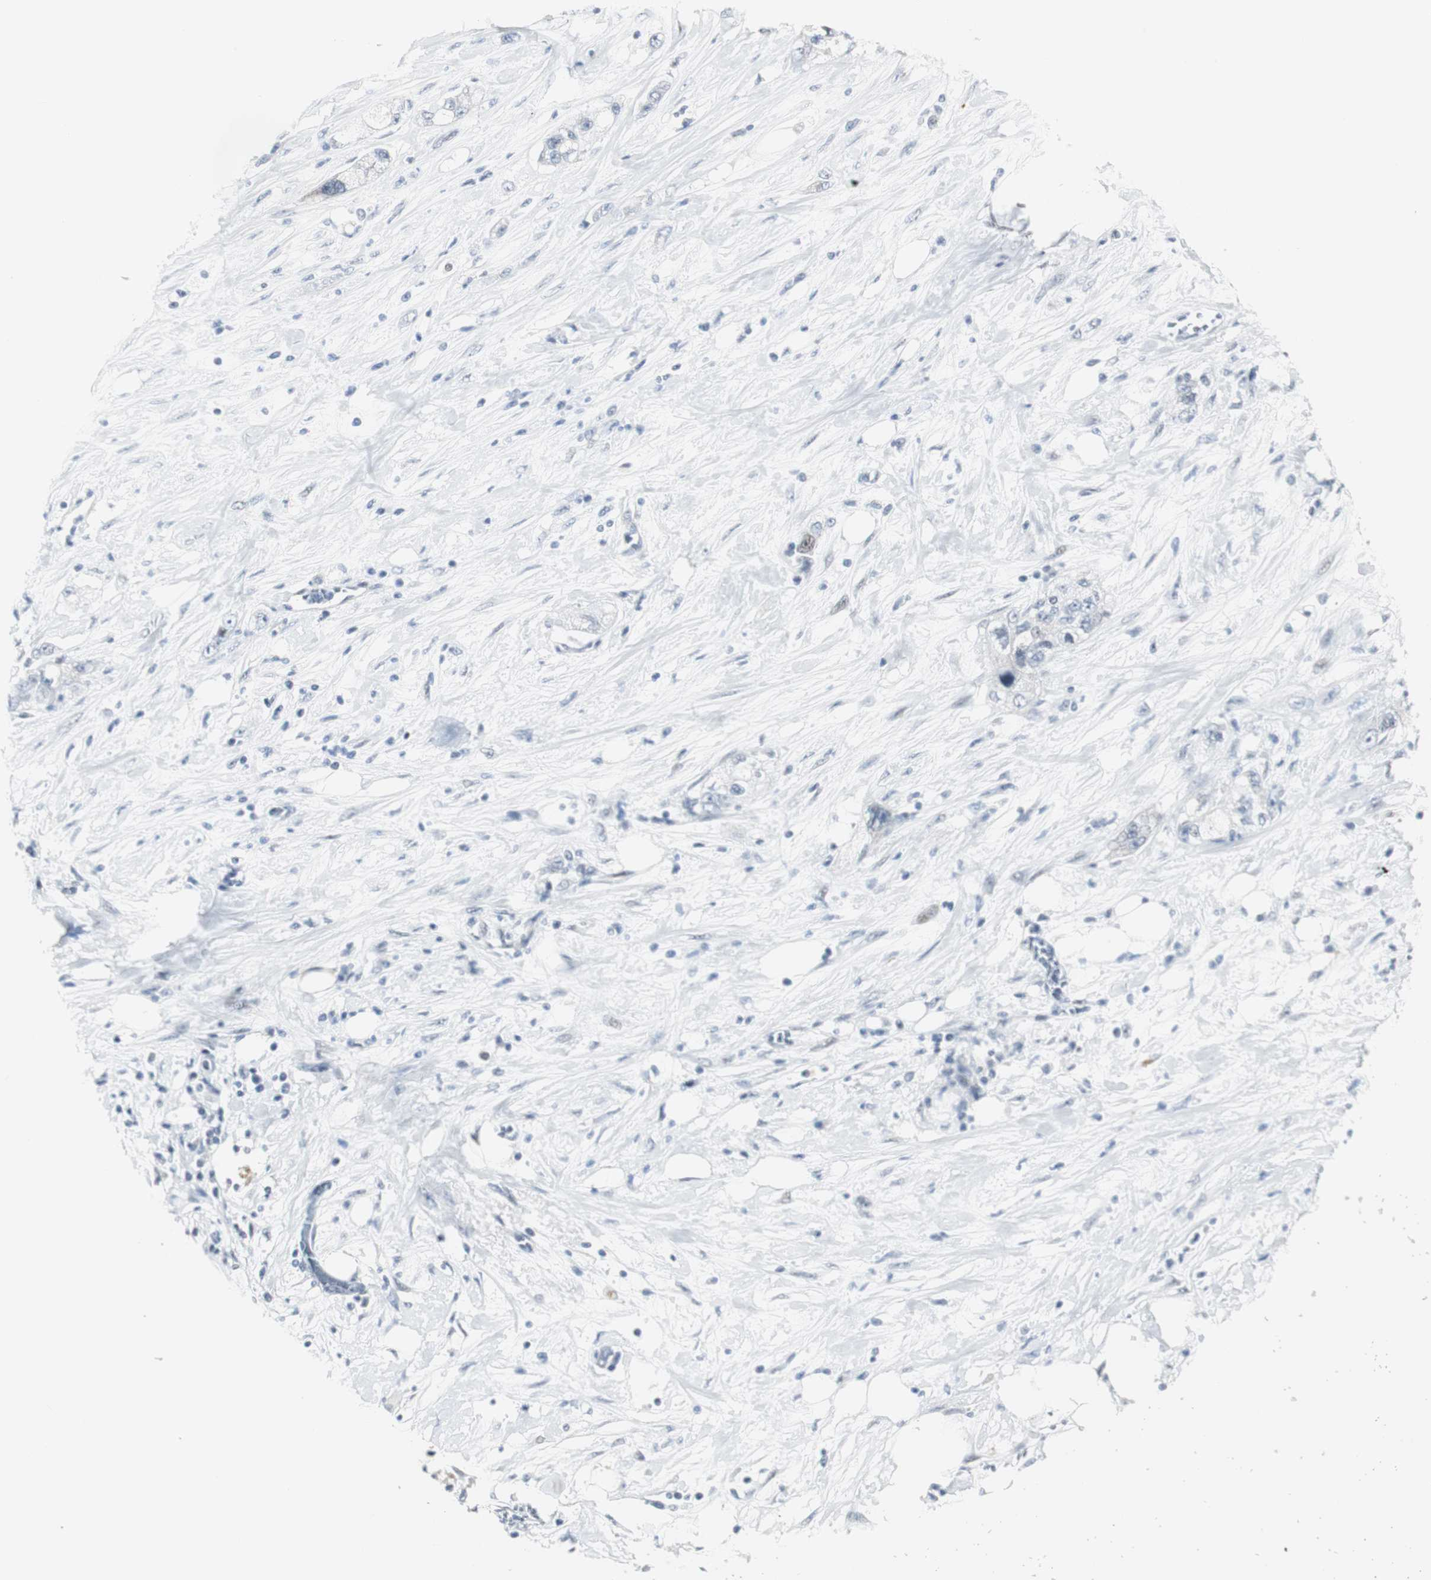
{"staining": {"intensity": "negative", "quantity": "none", "location": "none"}, "tissue": "pancreatic cancer", "cell_type": "Tumor cells", "image_type": "cancer", "snomed": [{"axis": "morphology", "description": "Adenocarcinoma, NOS"}, {"axis": "topography", "description": "Pancreas"}], "caption": "Image shows no protein positivity in tumor cells of adenocarcinoma (pancreatic) tissue.", "gene": "MTA1", "patient": {"sex": "male", "age": 70}}